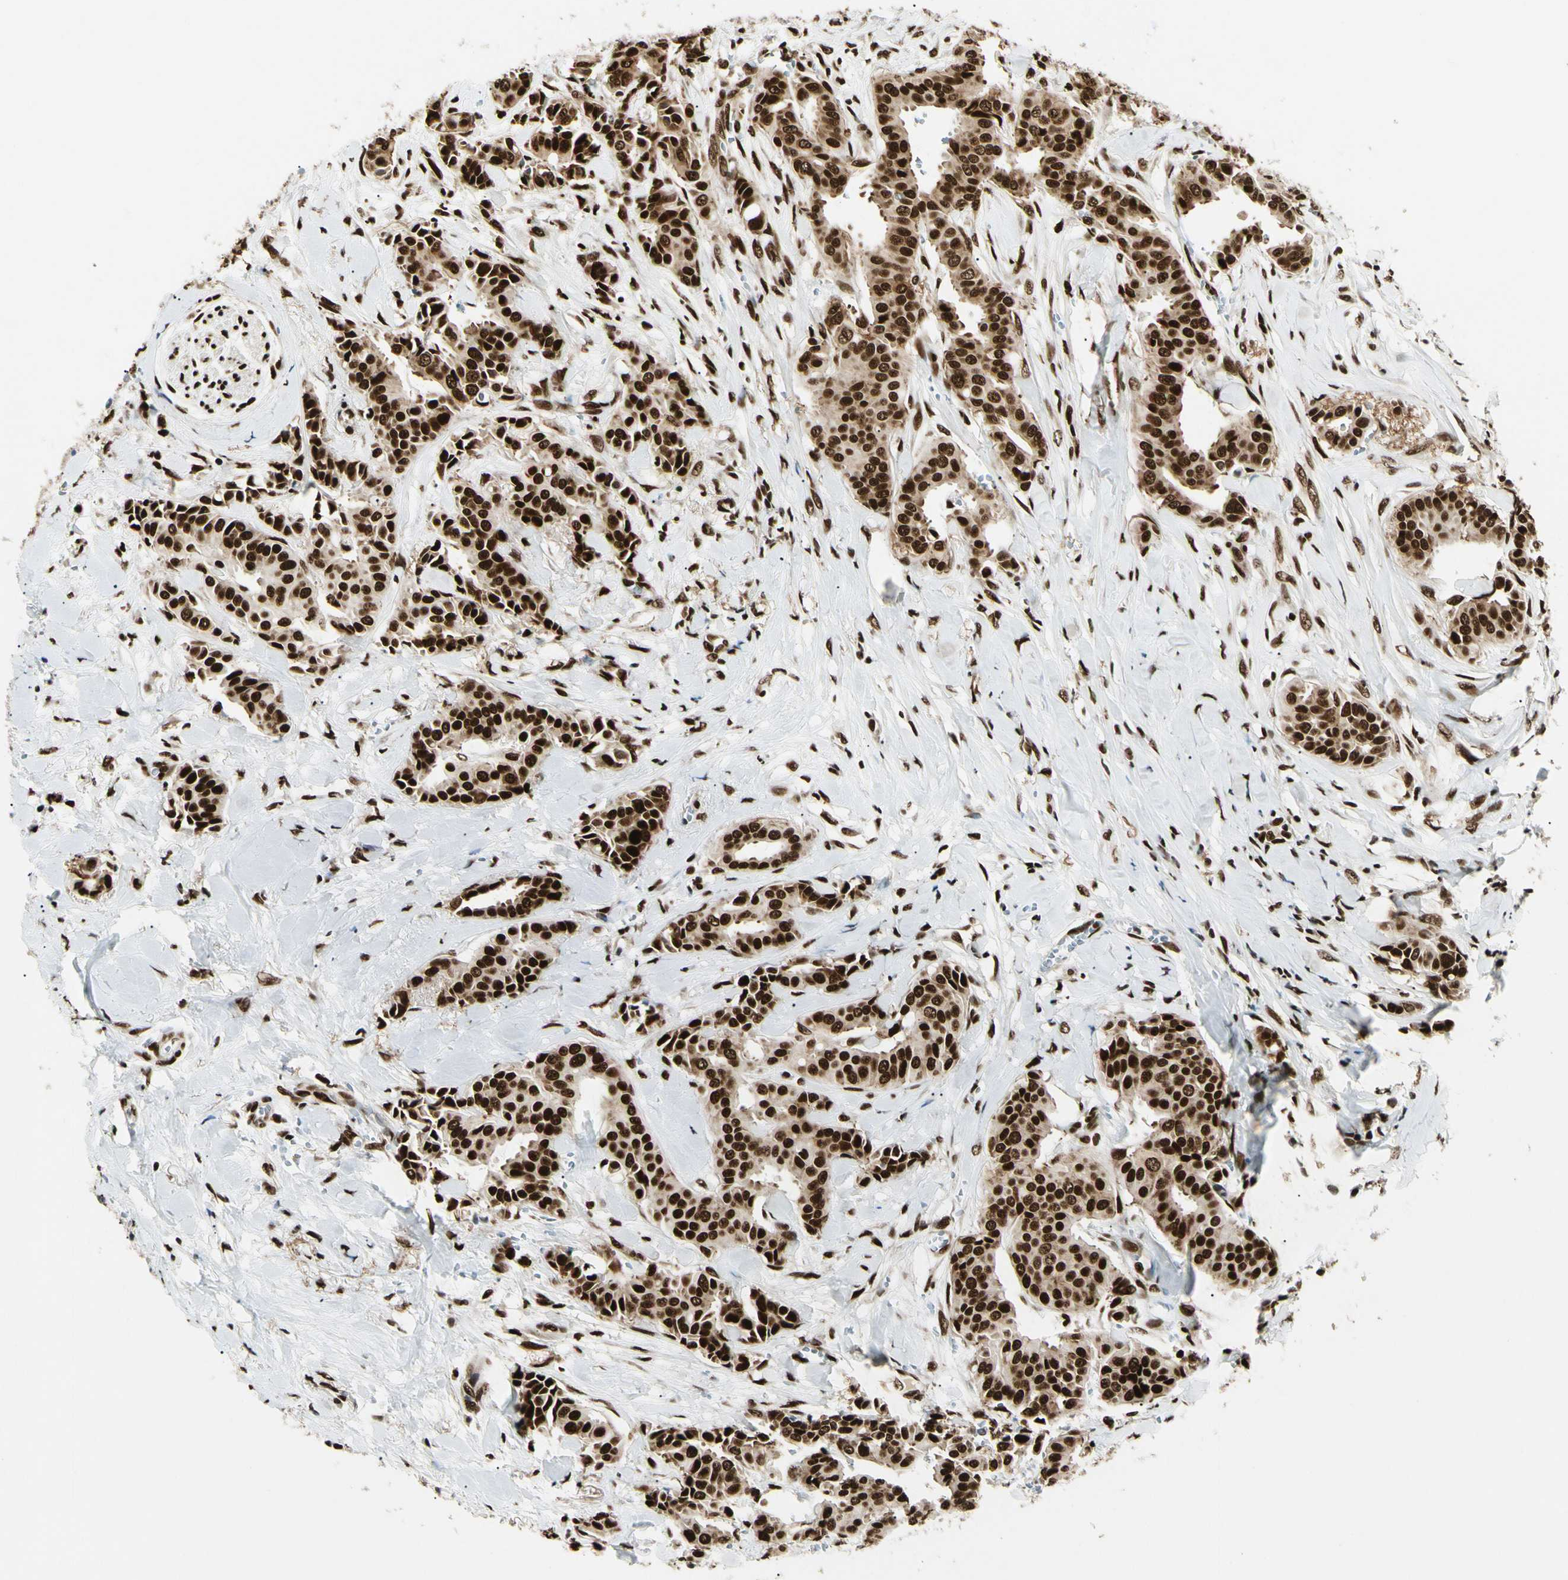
{"staining": {"intensity": "strong", "quantity": ">75%", "location": "cytoplasmic/membranous,nuclear"}, "tissue": "head and neck cancer", "cell_type": "Tumor cells", "image_type": "cancer", "snomed": [{"axis": "morphology", "description": "Adenocarcinoma, NOS"}, {"axis": "topography", "description": "Salivary gland"}, {"axis": "topography", "description": "Head-Neck"}], "caption": "Immunohistochemistry (IHC) (DAB) staining of head and neck cancer shows strong cytoplasmic/membranous and nuclear protein positivity in about >75% of tumor cells. (Stains: DAB in brown, nuclei in blue, Microscopy: brightfield microscopy at high magnification).", "gene": "FUS", "patient": {"sex": "female", "age": 59}}